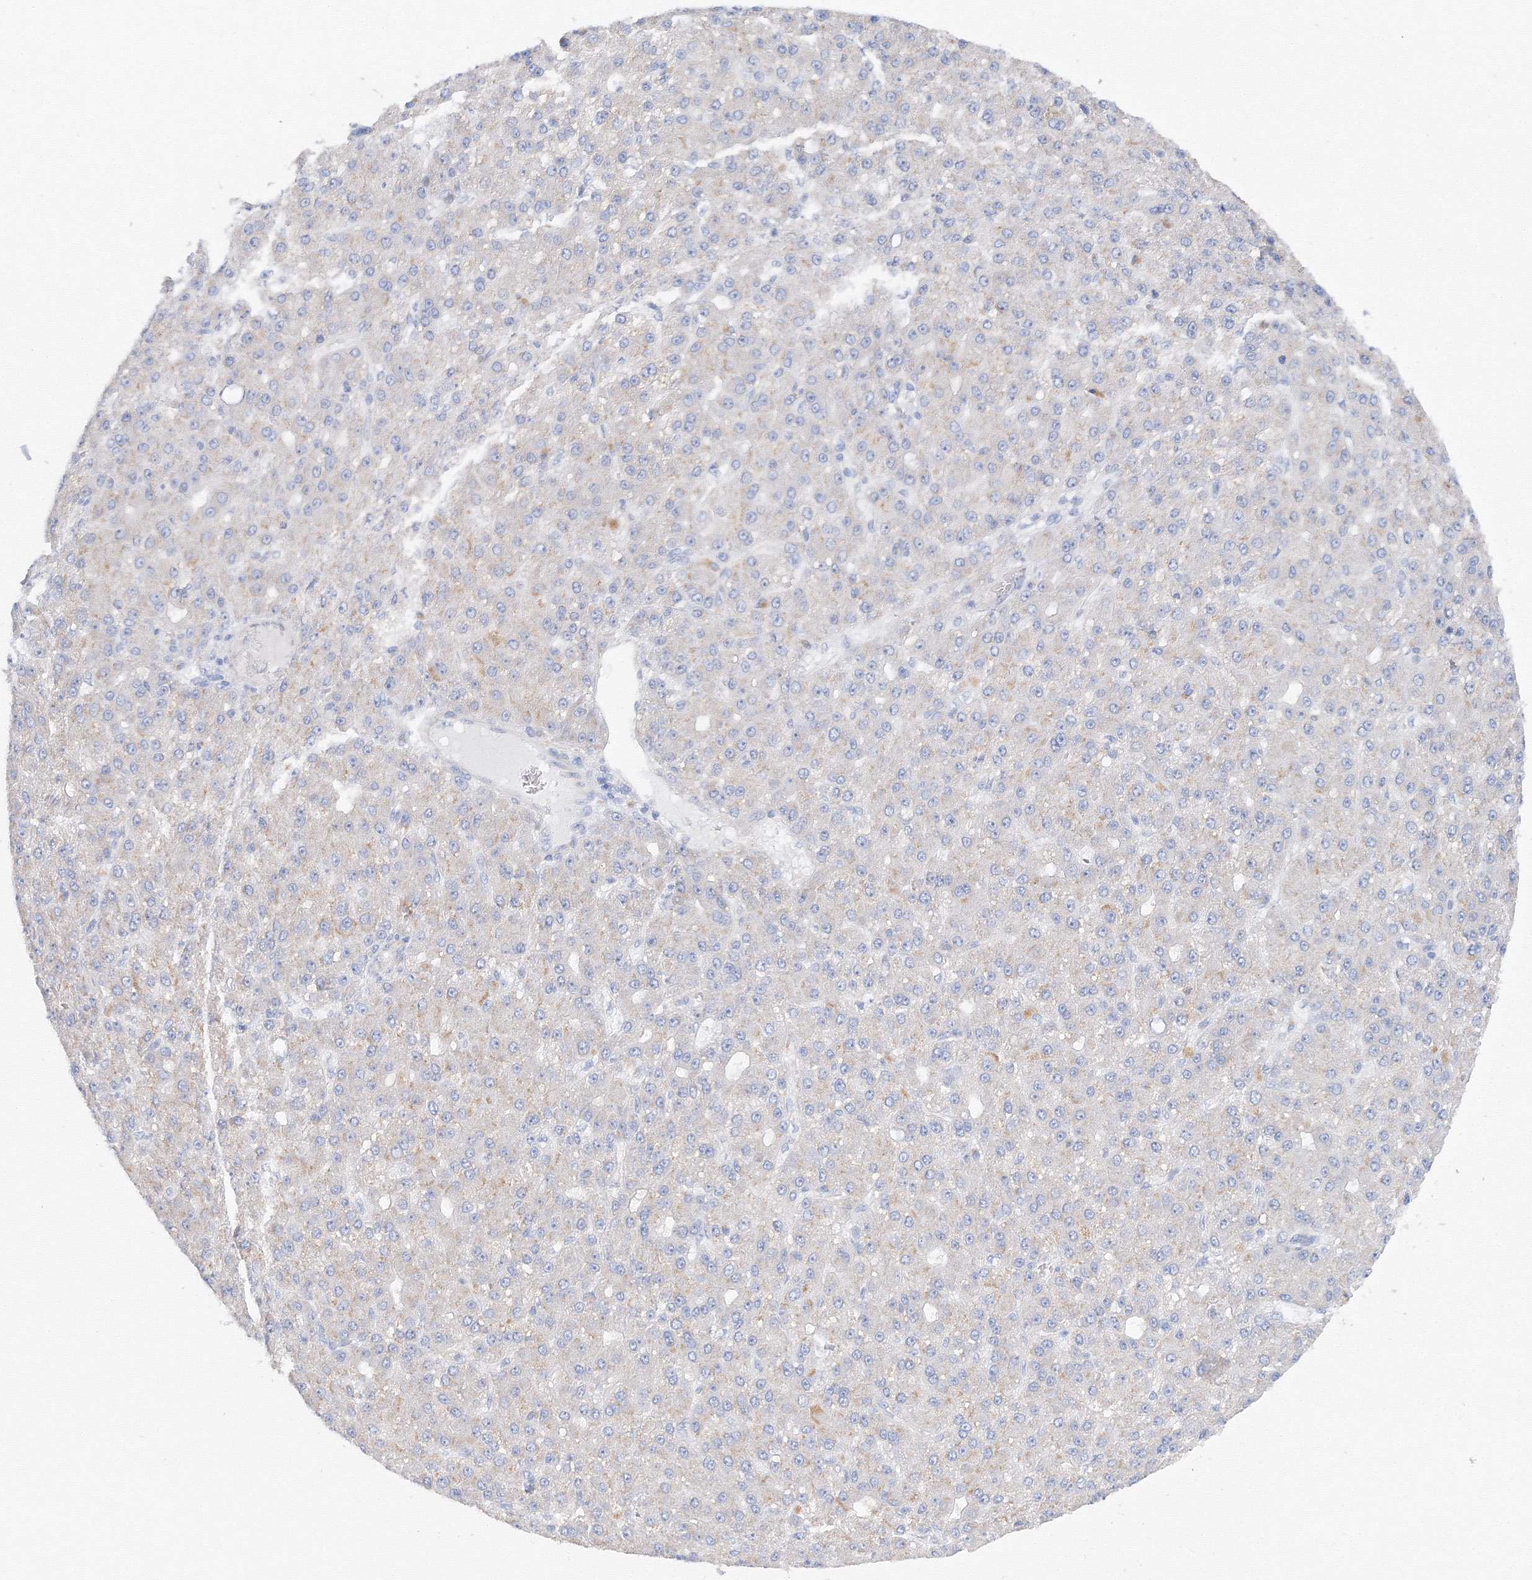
{"staining": {"intensity": "negative", "quantity": "none", "location": "none"}, "tissue": "liver cancer", "cell_type": "Tumor cells", "image_type": "cancer", "snomed": [{"axis": "morphology", "description": "Carcinoma, Hepatocellular, NOS"}, {"axis": "topography", "description": "Liver"}], "caption": "This is a histopathology image of IHC staining of liver cancer, which shows no expression in tumor cells. The staining was performed using DAB to visualize the protein expression in brown, while the nuclei were stained in blue with hematoxylin (Magnification: 20x).", "gene": "TAMM41", "patient": {"sex": "male", "age": 67}}